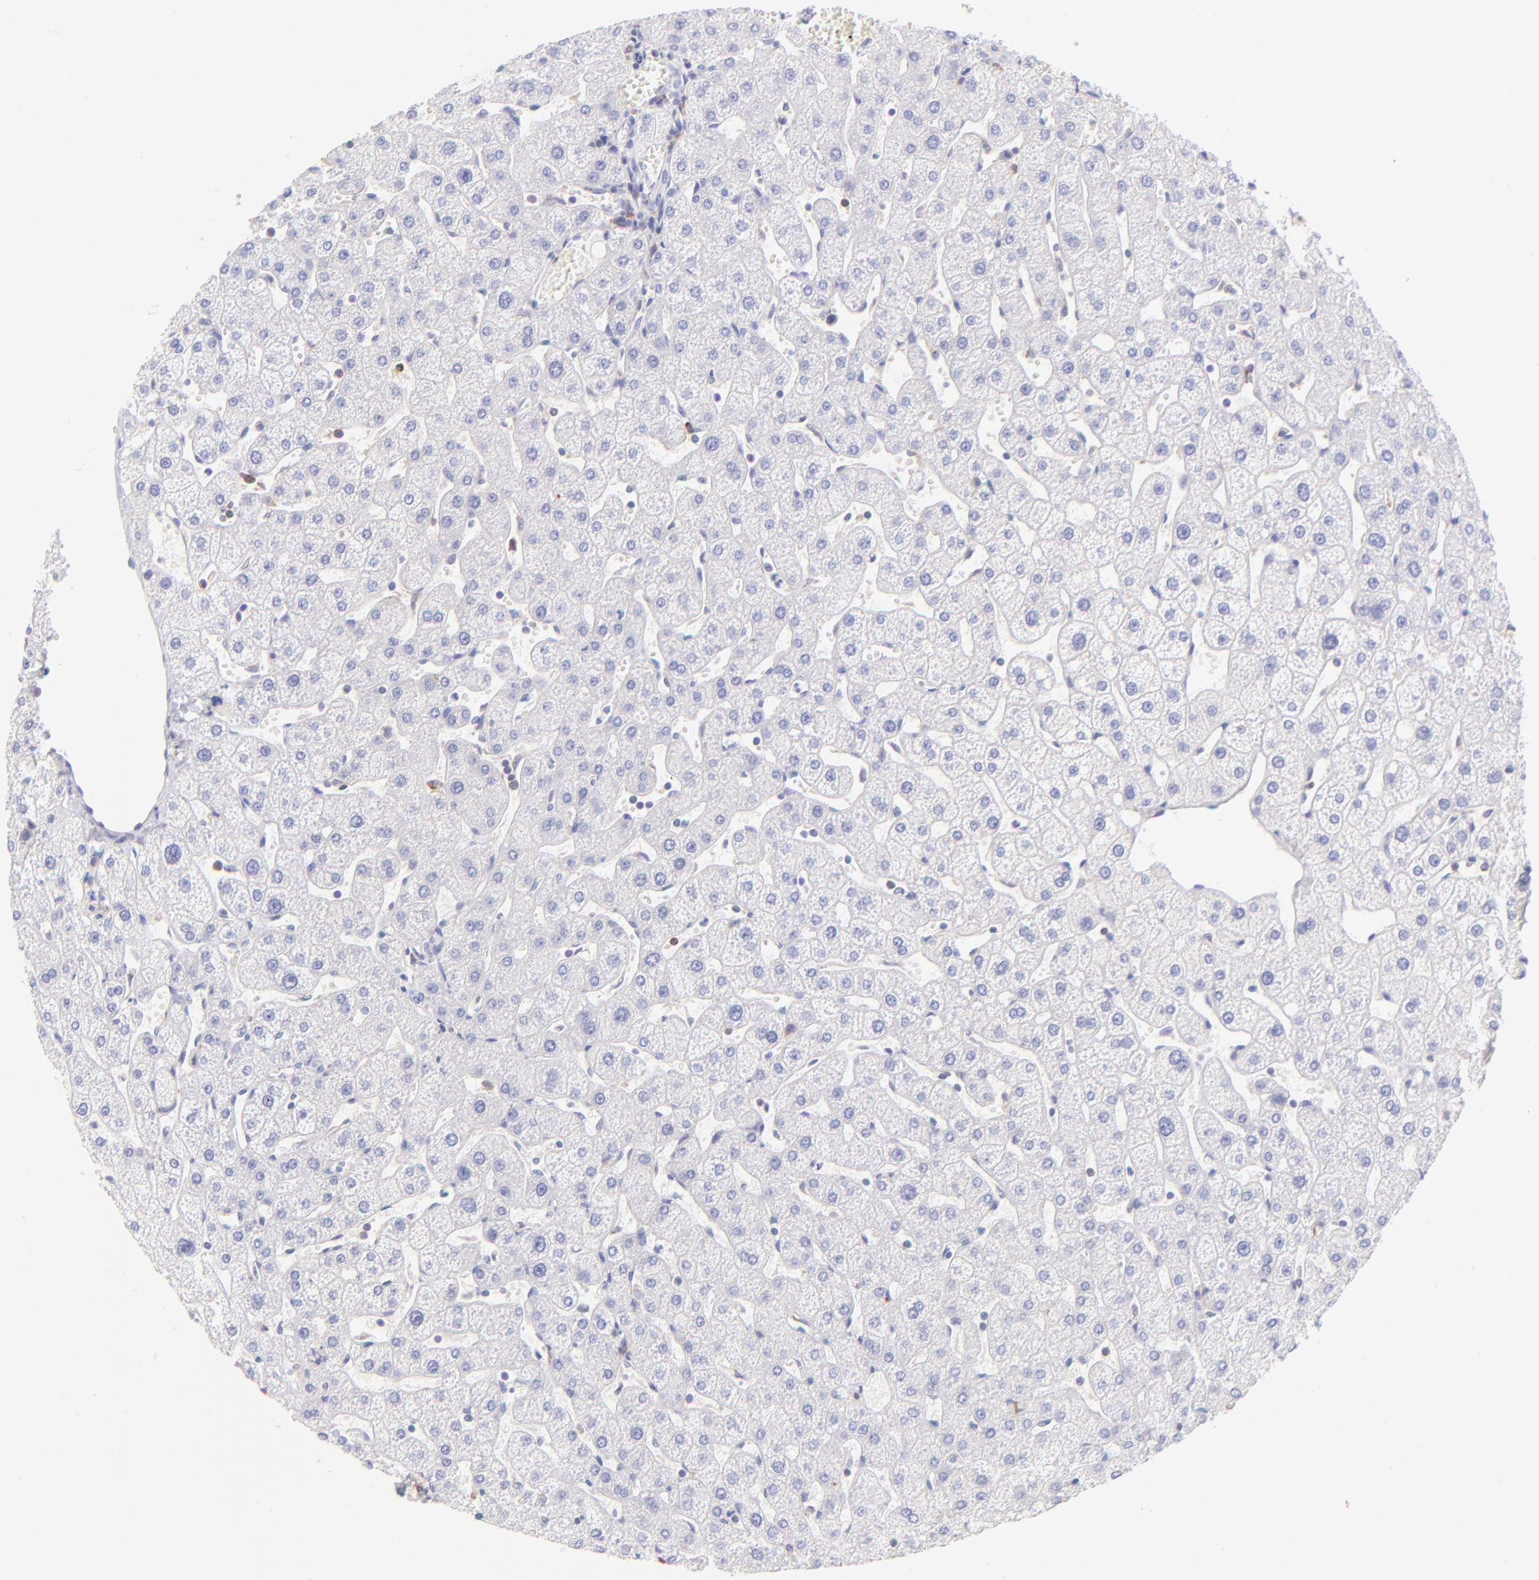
{"staining": {"intensity": "negative", "quantity": "none", "location": "none"}, "tissue": "liver", "cell_type": "Cholangiocytes", "image_type": "normal", "snomed": [{"axis": "morphology", "description": "Normal tissue, NOS"}, {"axis": "topography", "description": "Liver"}], "caption": "The immunohistochemistry histopathology image has no significant positivity in cholangiocytes of liver.", "gene": "IRAG2", "patient": {"sex": "male", "age": 67}}